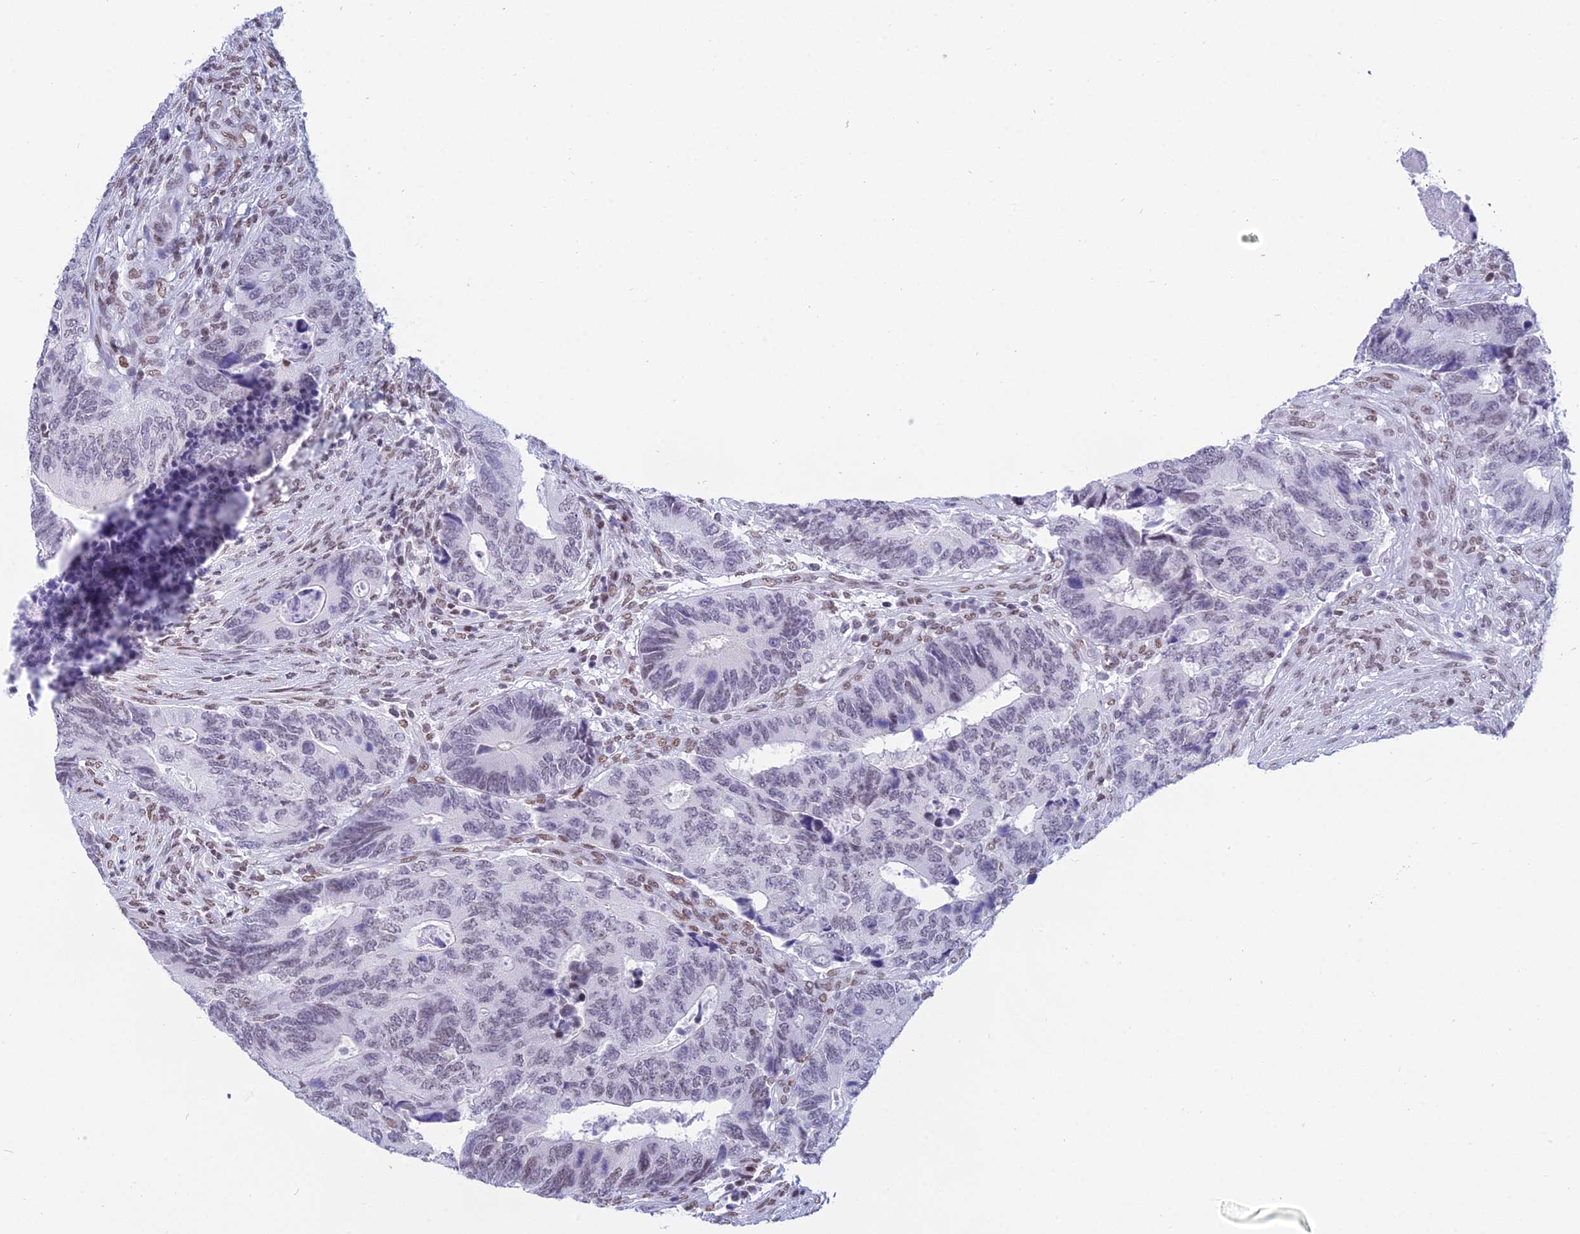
{"staining": {"intensity": "weak", "quantity": "<25%", "location": "nuclear"}, "tissue": "colorectal cancer", "cell_type": "Tumor cells", "image_type": "cancer", "snomed": [{"axis": "morphology", "description": "Adenocarcinoma, NOS"}, {"axis": "topography", "description": "Colon"}], "caption": "Colorectal cancer (adenocarcinoma) was stained to show a protein in brown. There is no significant positivity in tumor cells.", "gene": "CDC26", "patient": {"sex": "male", "age": 87}}